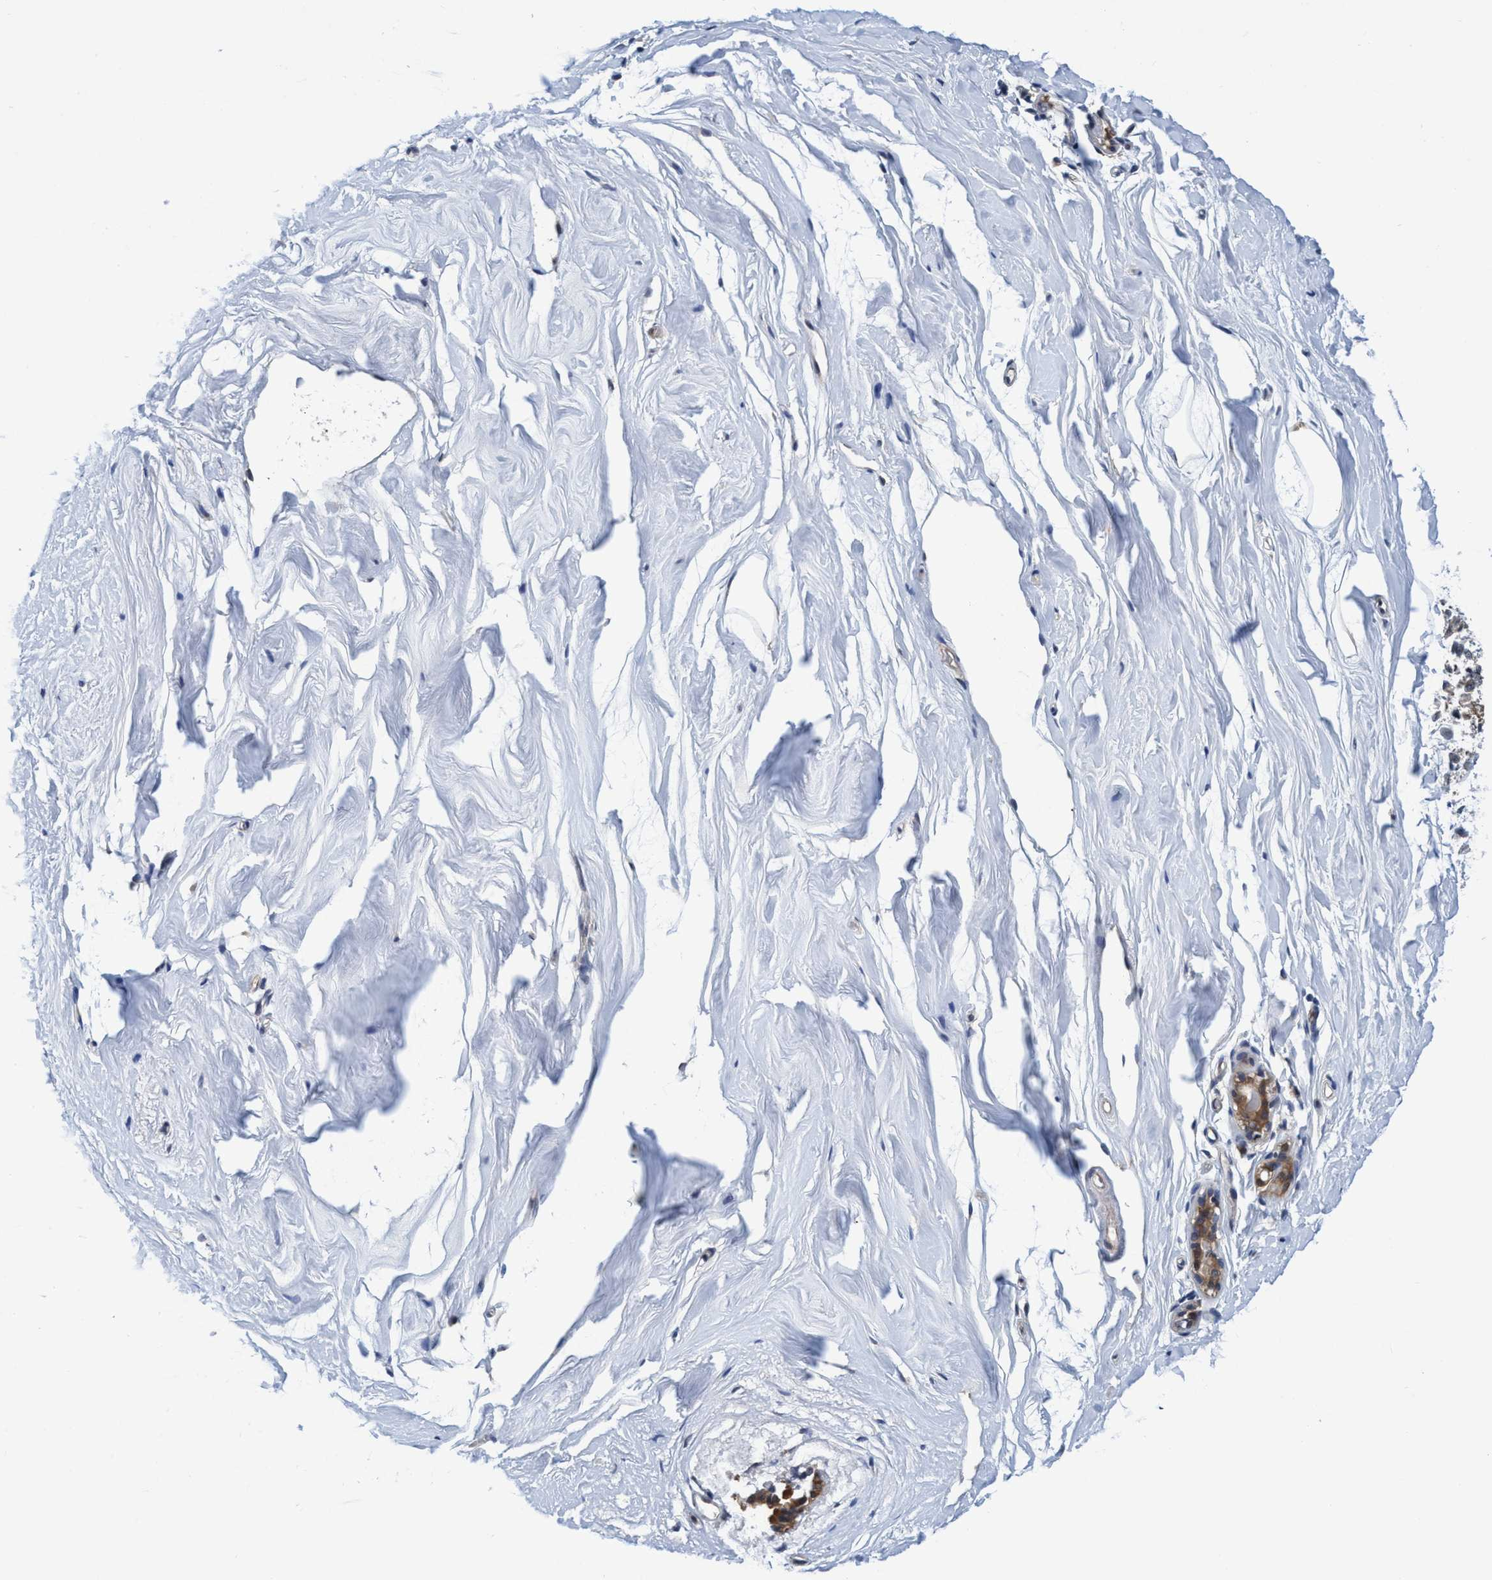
{"staining": {"intensity": "negative", "quantity": "none", "location": "none"}, "tissue": "breast", "cell_type": "Adipocytes", "image_type": "normal", "snomed": [{"axis": "morphology", "description": "Normal tissue, NOS"}, {"axis": "topography", "description": "Breast"}], "caption": "Micrograph shows no significant protein positivity in adipocytes of unremarkable breast.", "gene": "PSMD12", "patient": {"sex": "female", "age": 62}}